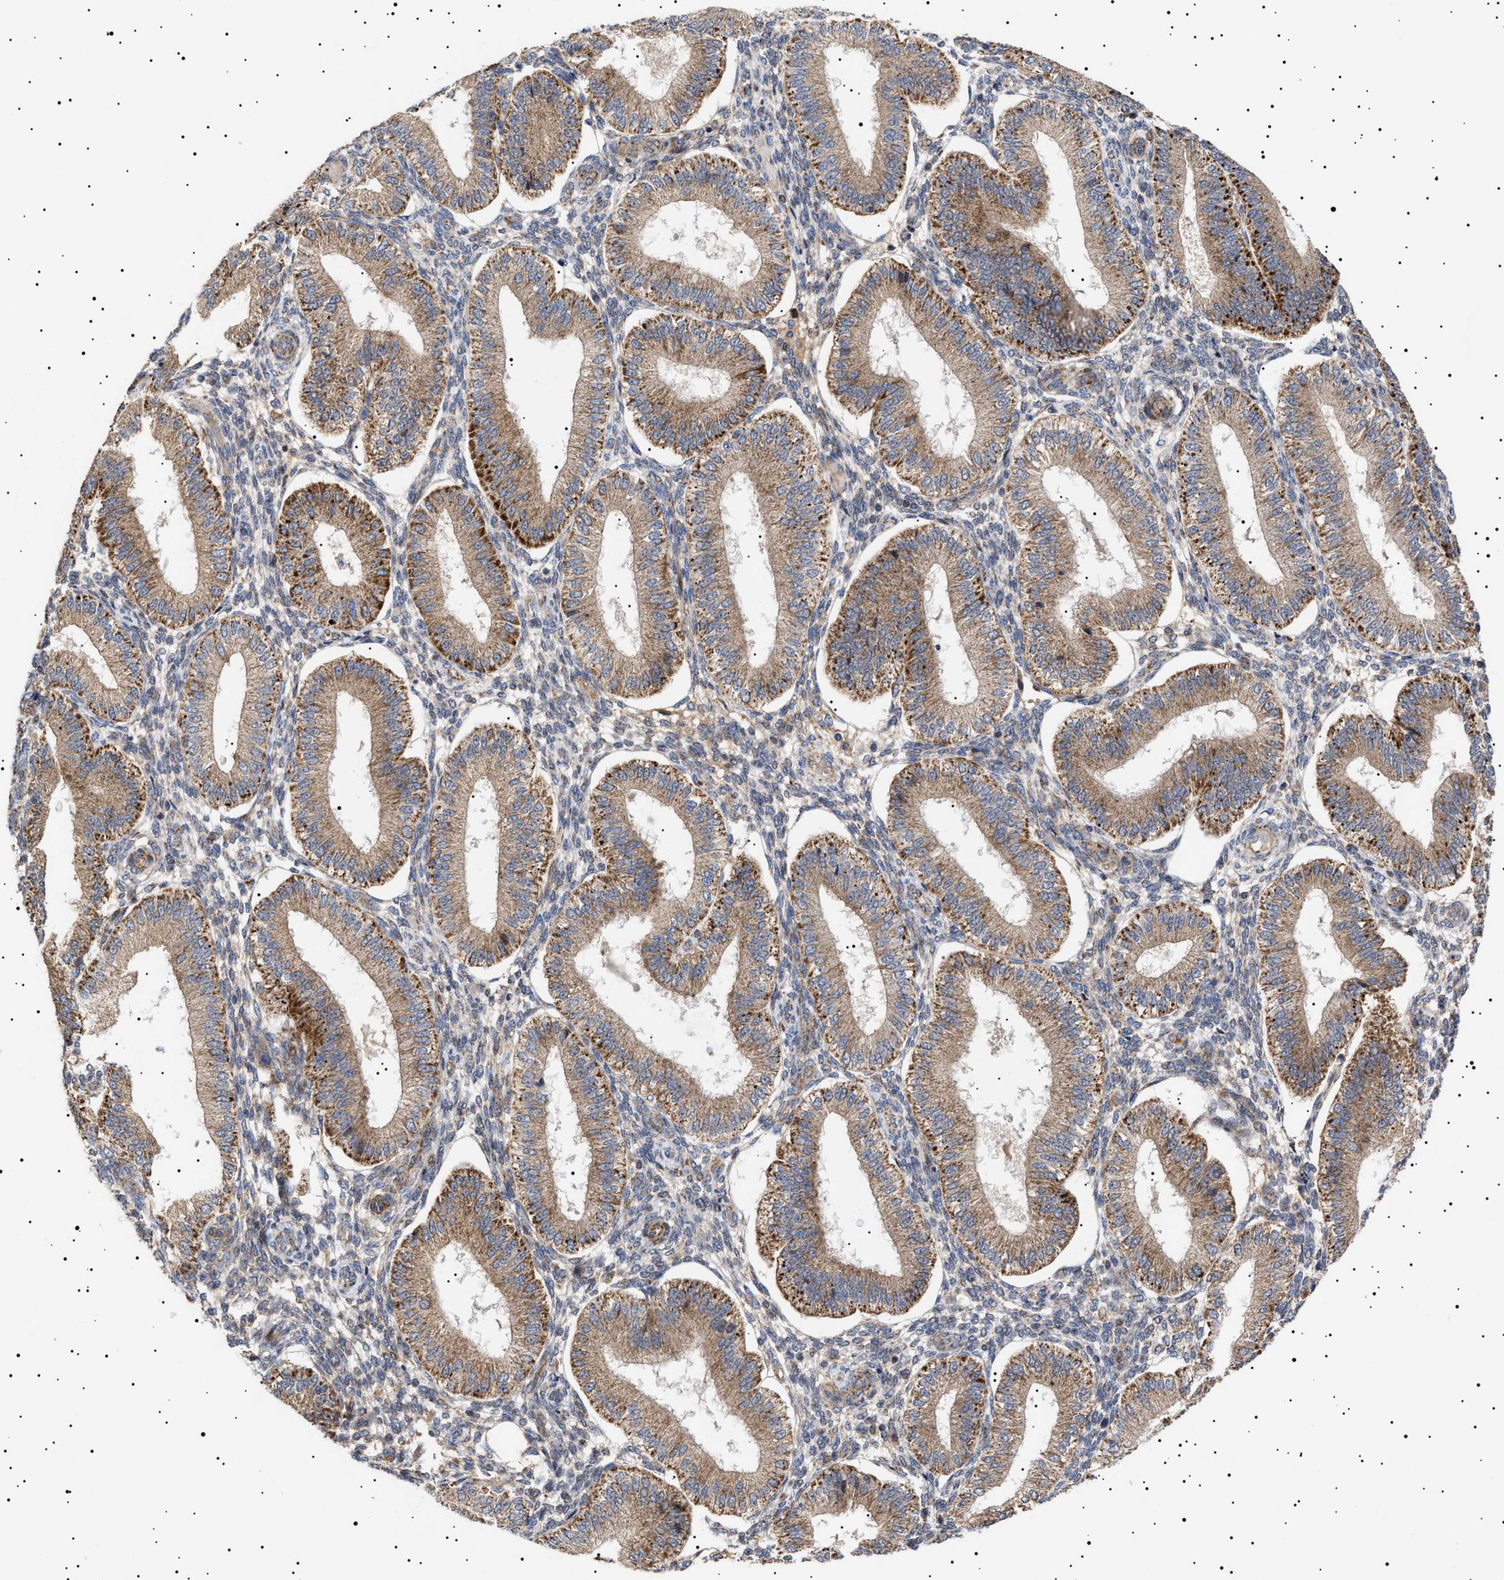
{"staining": {"intensity": "weak", "quantity": "25%-75%", "location": "cytoplasmic/membranous"}, "tissue": "endometrium", "cell_type": "Cells in endometrial stroma", "image_type": "normal", "snomed": [{"axis": "morphology", "description": "Normal tissue, NOS"}, {"axis": "topography", "description": "Endometrium"}], "caption": "Human endometrium stained for a protein (brown) shows weak cytoplasmic/membranous positive positivity in about 25%-75% of cells in endometrial stroma.", "gene": "MRPL10", "patient": {"sex": "female", "age": 39}}